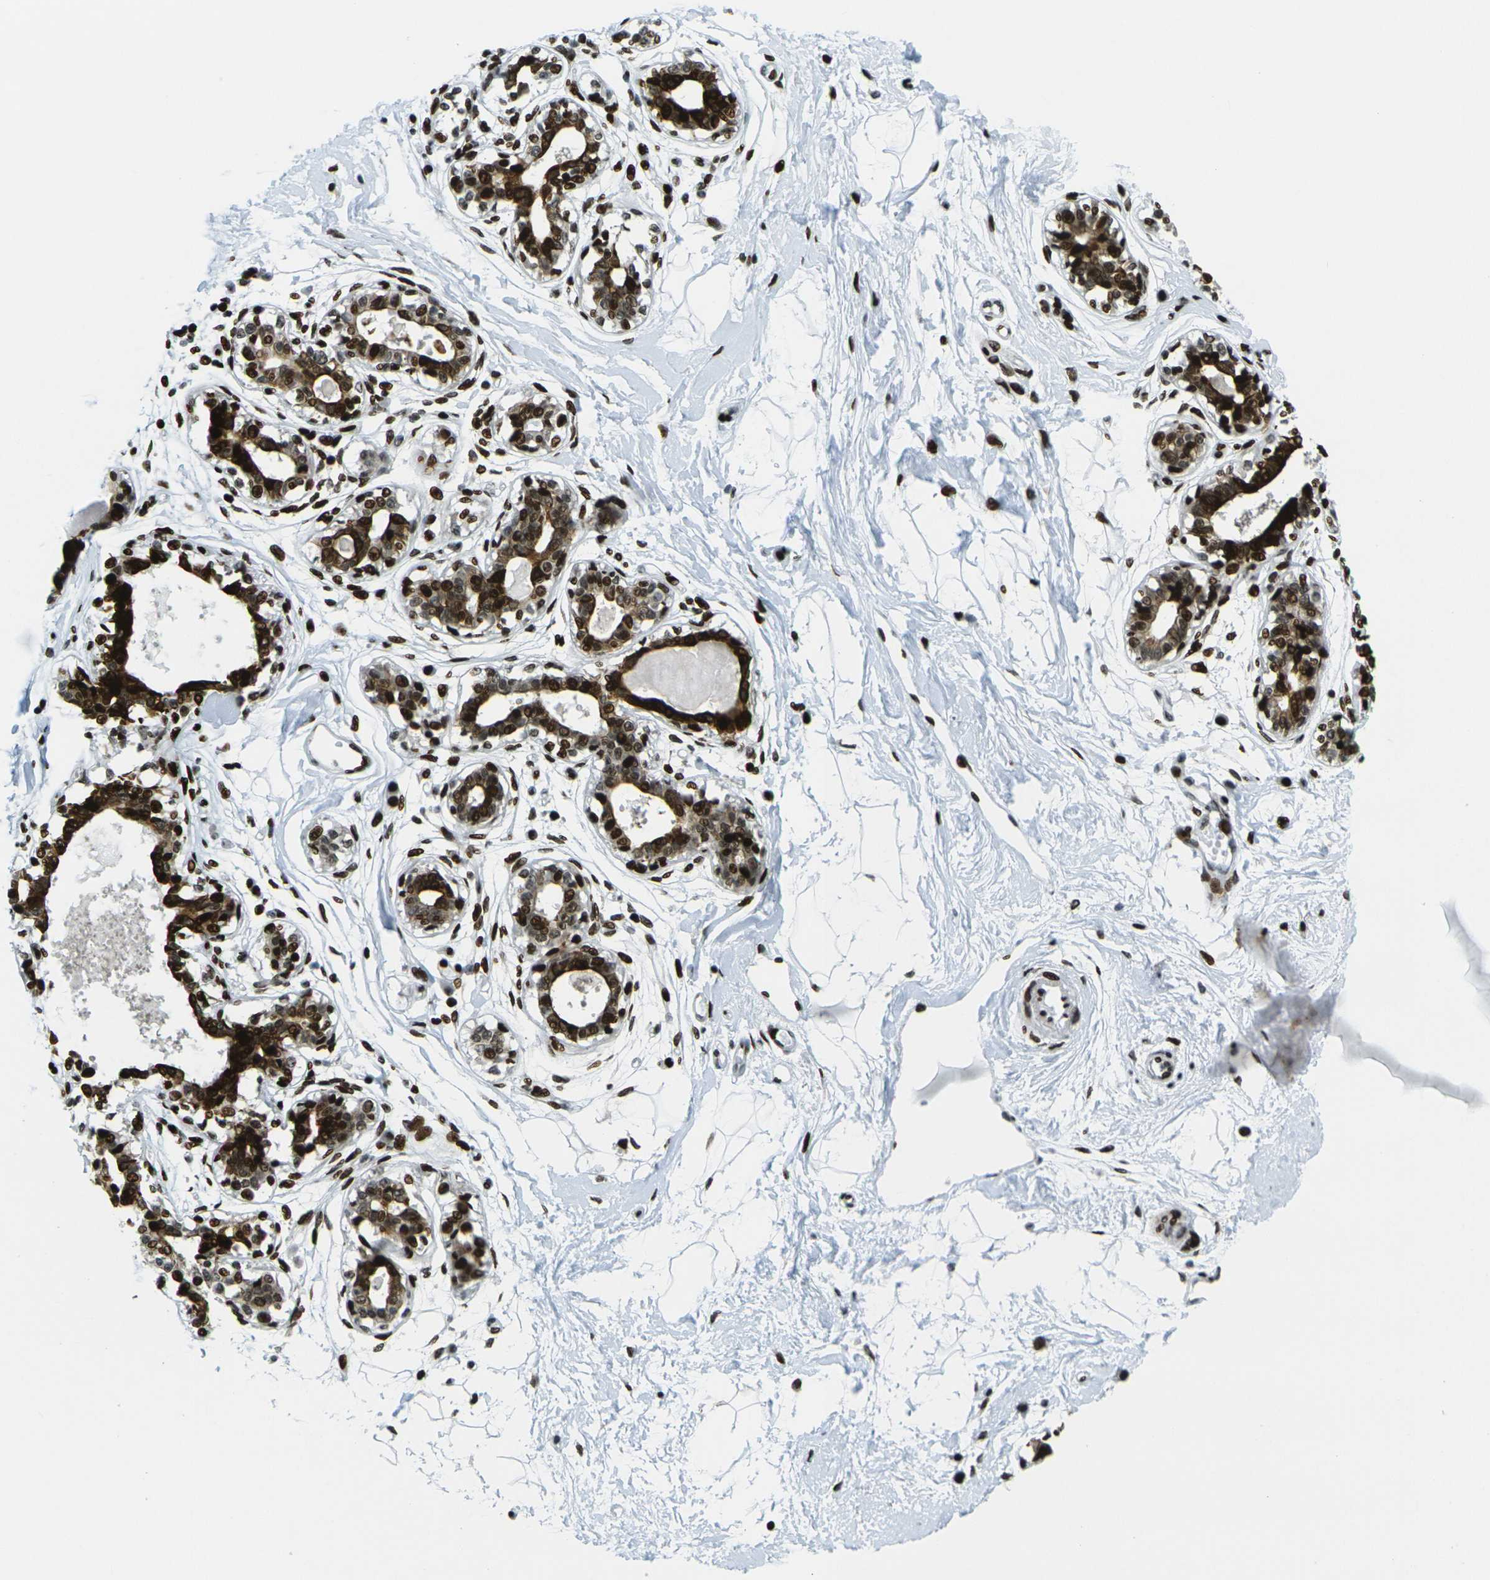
{"staining": {"intensity": "moderate", "quantity": ">75%", "location": "nuclear"}, "tissue": "breast", "cell_type": "Adipocytes", "image_type": "normal", "snomed": [{"axis": "morphology", "description": "Normal tissue, NOS"}, {"axis": "topography", "description": "Breast"}], "caption": "Immunohistochemical staining of normal human breast displays medium levels of moderate nuclear expression in about >75% of adipocytes.", "gene": "H3", "patient": {"sex": "female", "age": 45}}